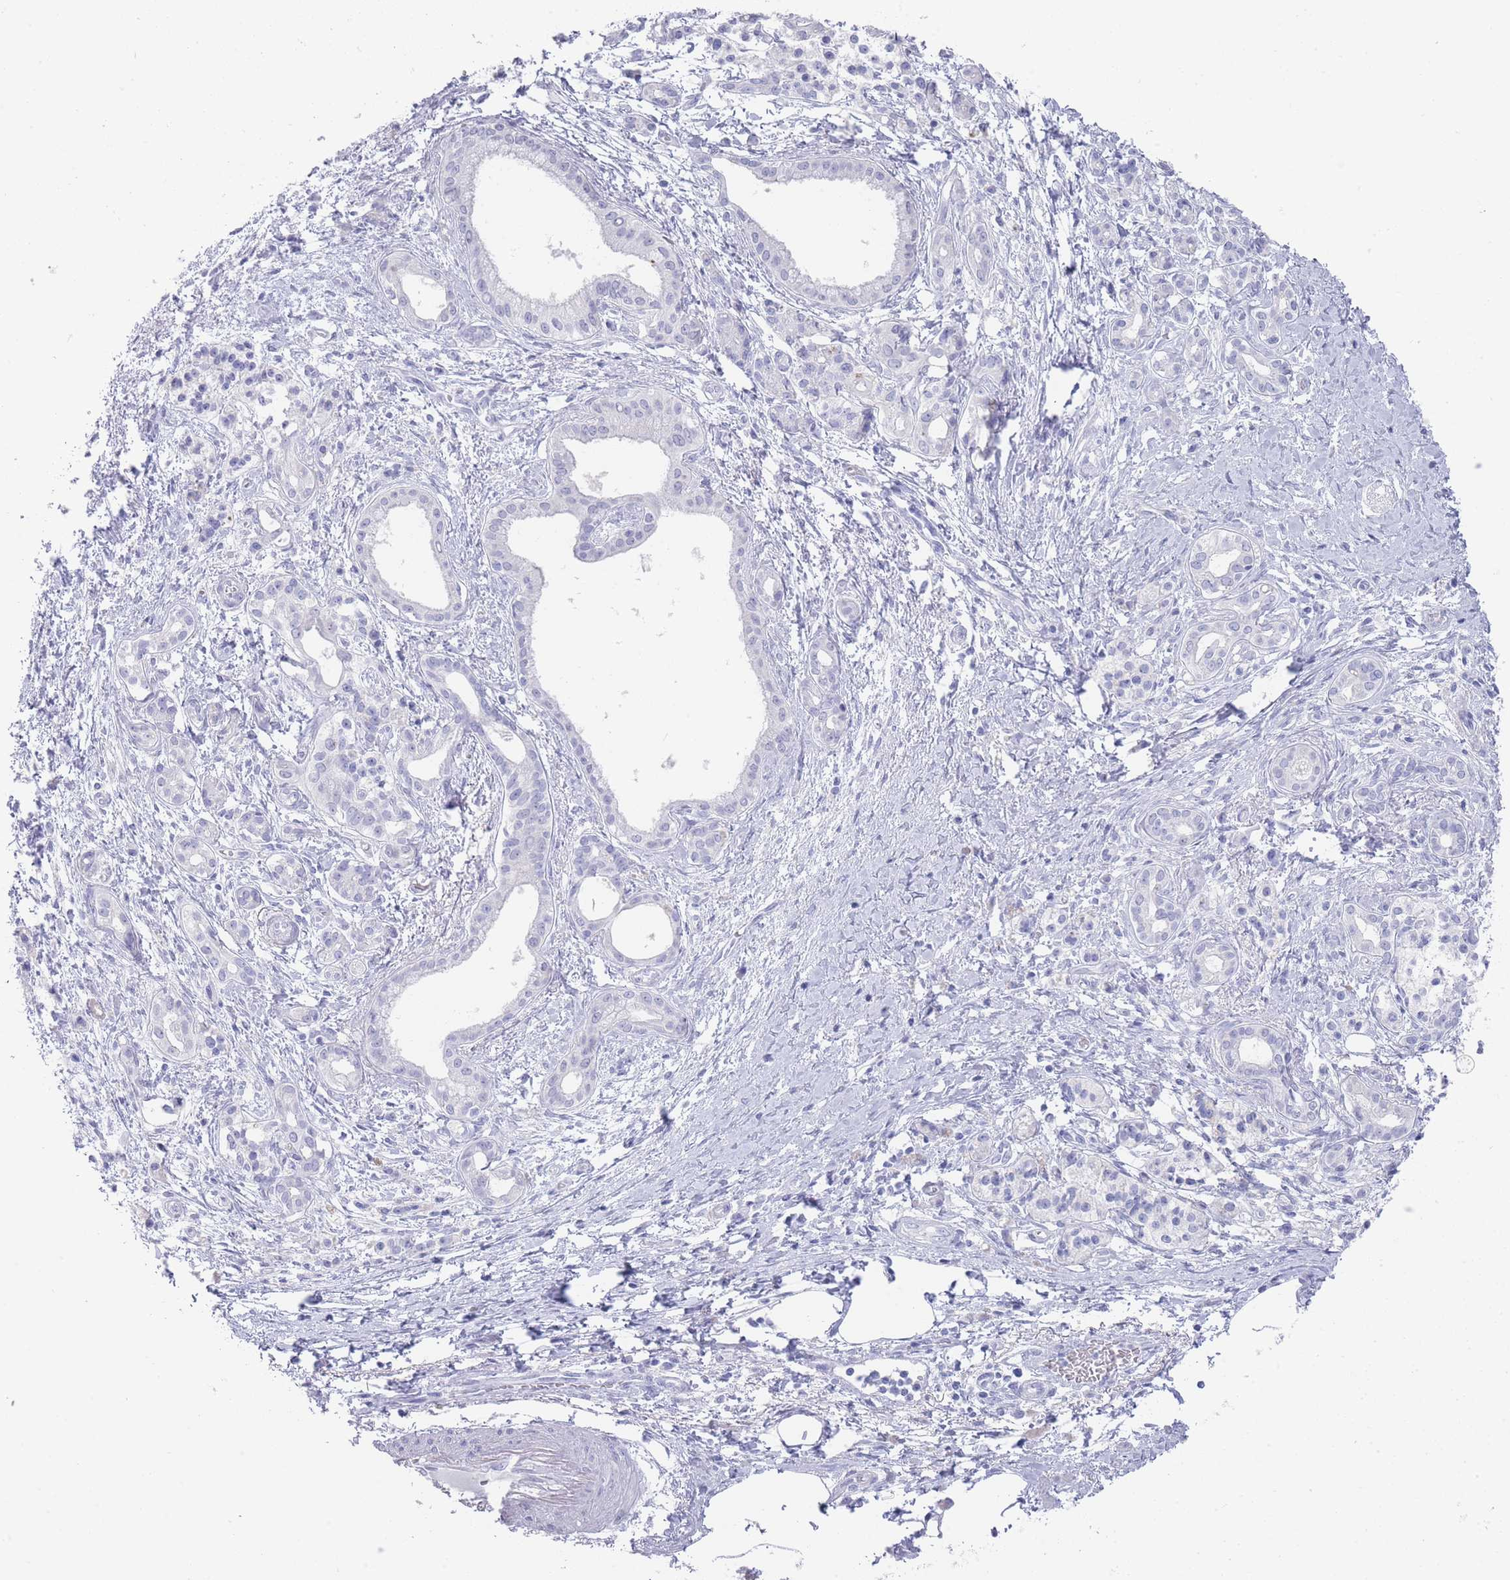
{"staining": {"intensity": "negative", "quantity": "none", "location": "none"}, "tissue": "pancreatic cancer", "cell_type": "Tumor cells", "image_type": "cancer", "snomed": [{"axis": "morphology", "description": "Adenocarcinoma, NOS"}, {"axis": "topography", "description": "Pancreas"}], "caption": "DAB immunohistochemical staining of human adenocarcinoma (pancreatic) exhibits no significant staining in tumor cells. Brightfield microscopy of immunohistochemistry stained with DAB (3,3'-diaminobenzidine) (brown) and hematoxylin (blue), captured at high magnification.", "gene": "RAB2B", "patient": {"sex": "male", "age": 71}}